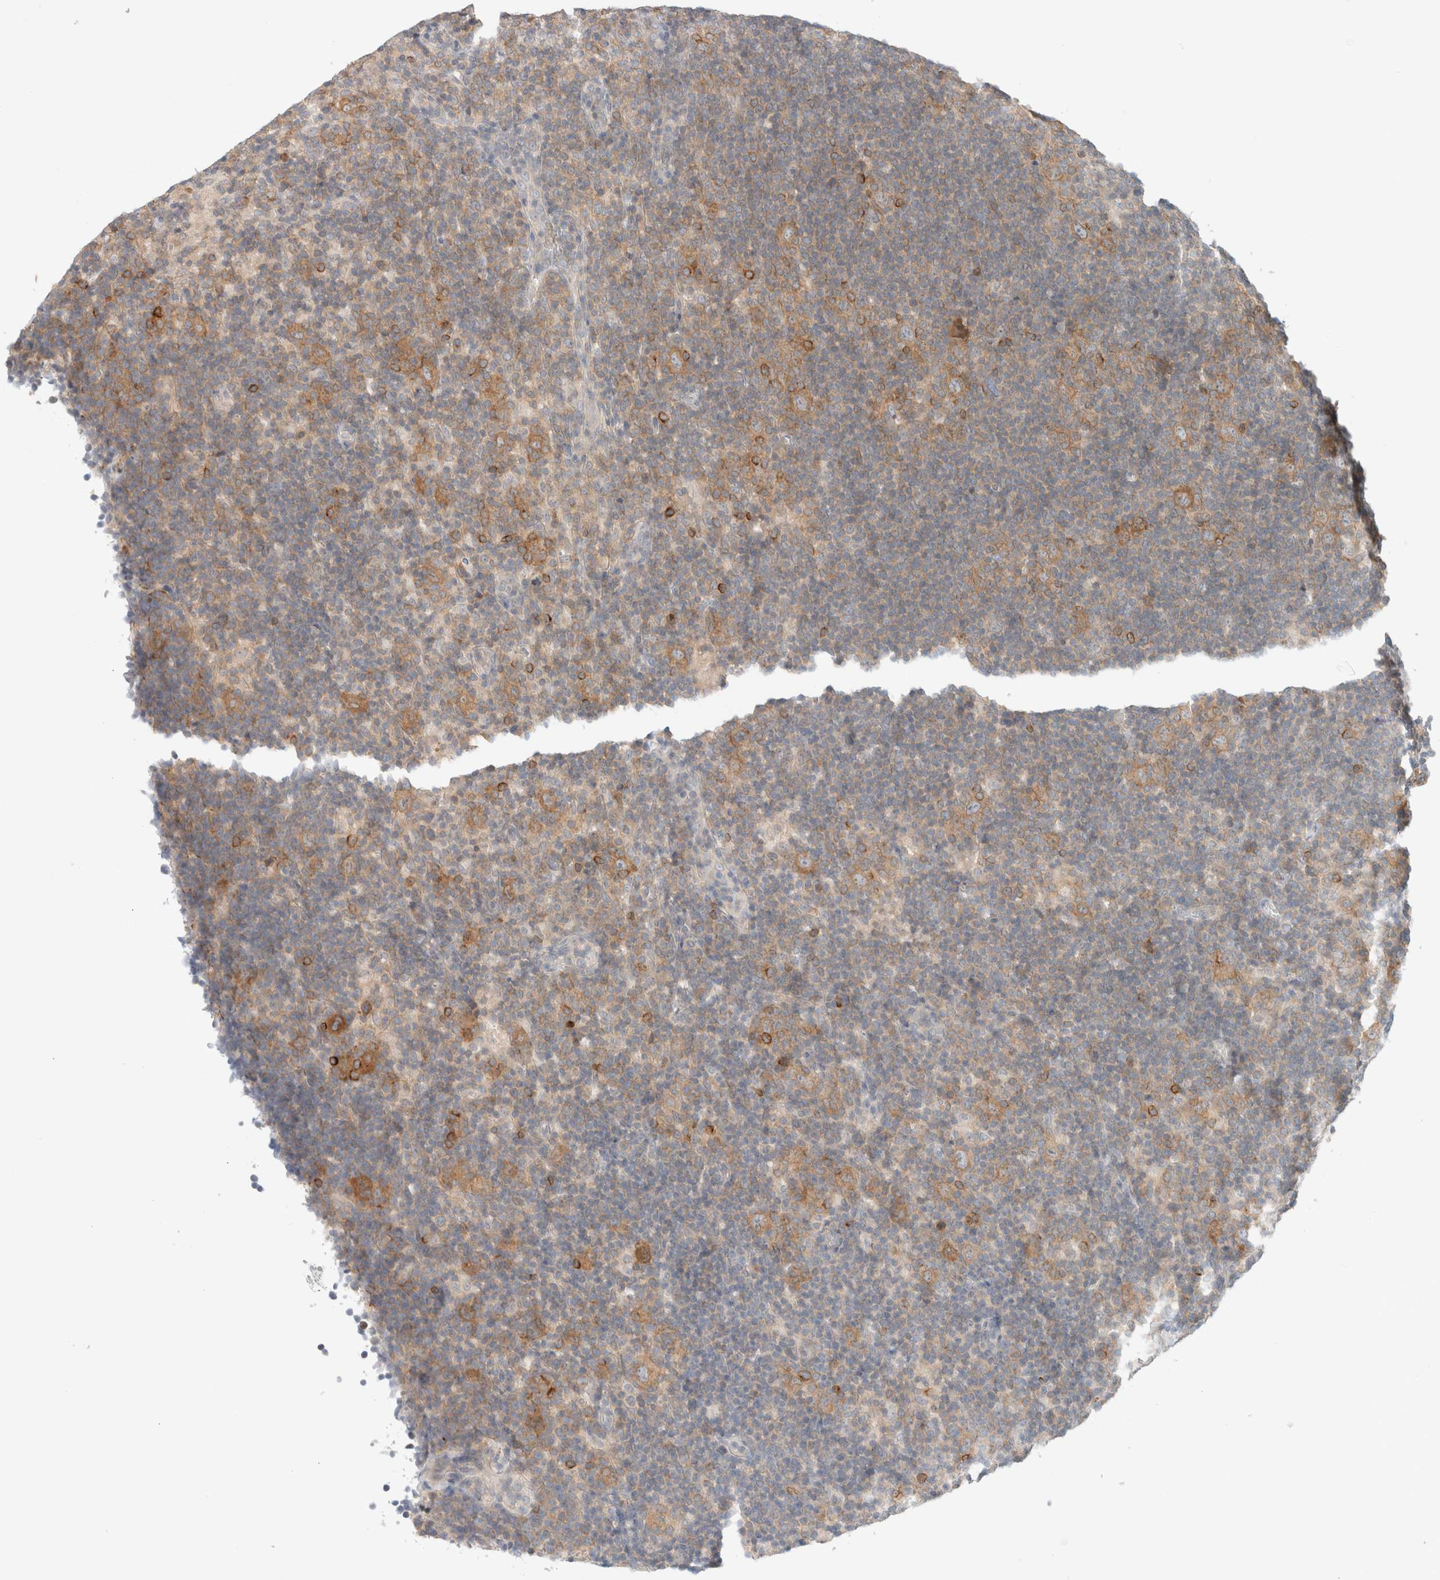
{"staining": {"intensity": "moderate", "quantity": ">75%", "location": "cytoplasmic/membranous"}, "tissue": "lymphoma", "cell_type": "Tumor cells", "image_type": "cancer", "snomed": [{"axis": "morphology", "description": "Hodgkin's disease, NOS"}, {"axis": "topography", "description": "Lymph node"}], "caption": "Hodgkin's disease stained with a protein marker displays moderate staining in tumor cells.", "gene": "MARK3", "patient": {"sex": "female", "age": 57}}